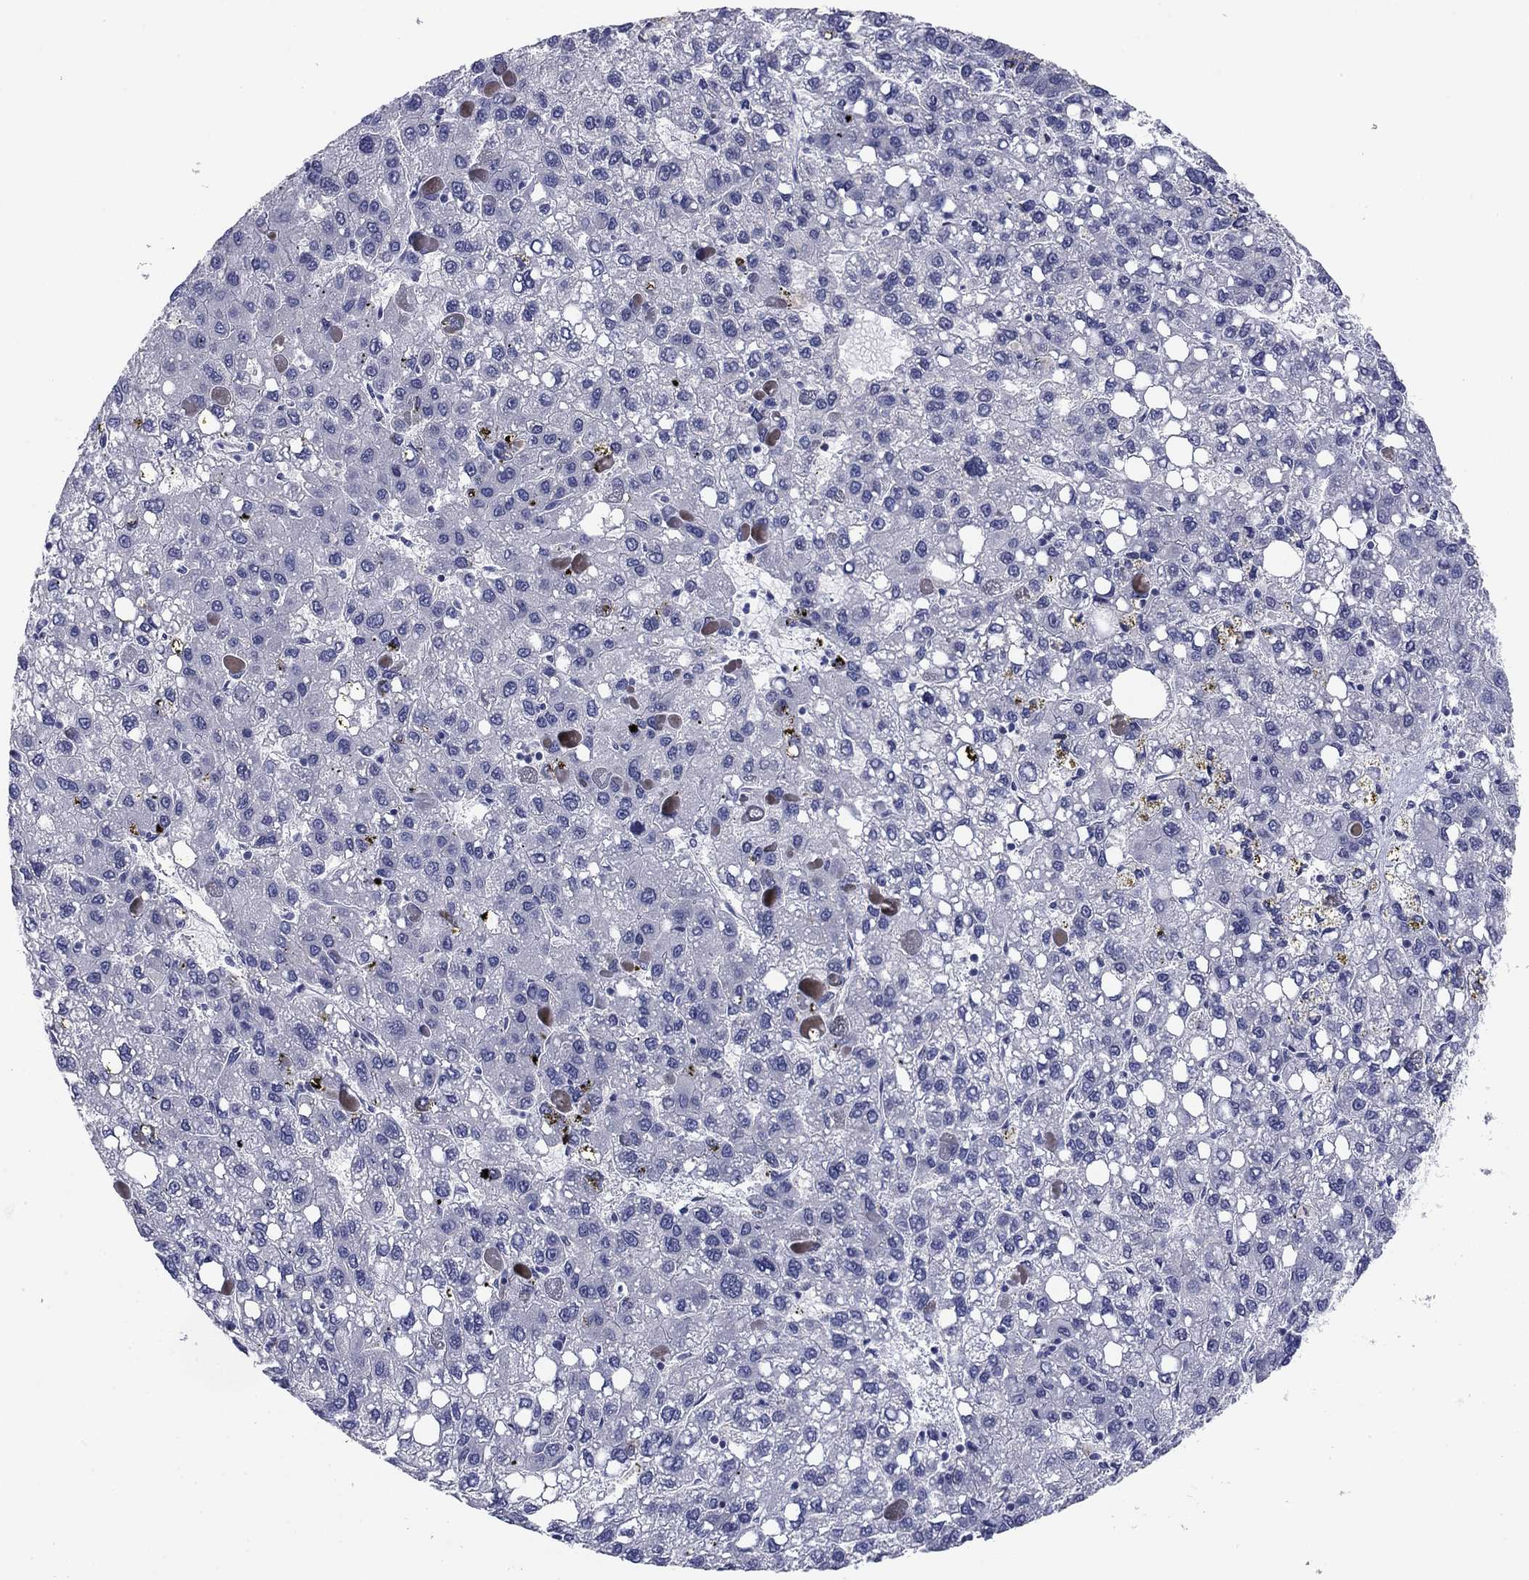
{"staining": {"intensity": "negative", "quantity": "none", "location": "none"}, "tissue": "liver cancer", "cell_type": "Tumor cells", "image_type": "cancer", "snomed": [{"axis": "morphology", "description": "Carcinoma, Hepatocellular, NOS"}, {"axis": "topography", "description": "Liver"}], "caption": "DAB (3,3'-diaminobenzidine) immunohistochemical staining of human liver cancer (hepatocellular carcinoma) shows no significant expression in tumor cells. (Brightfield microscopy of DAB (3,3'-diaminobenzidine) immunohistochemistry at high magnification).", "gene": "KCNH1", "patient": {"sex": "female", "age": 82}}